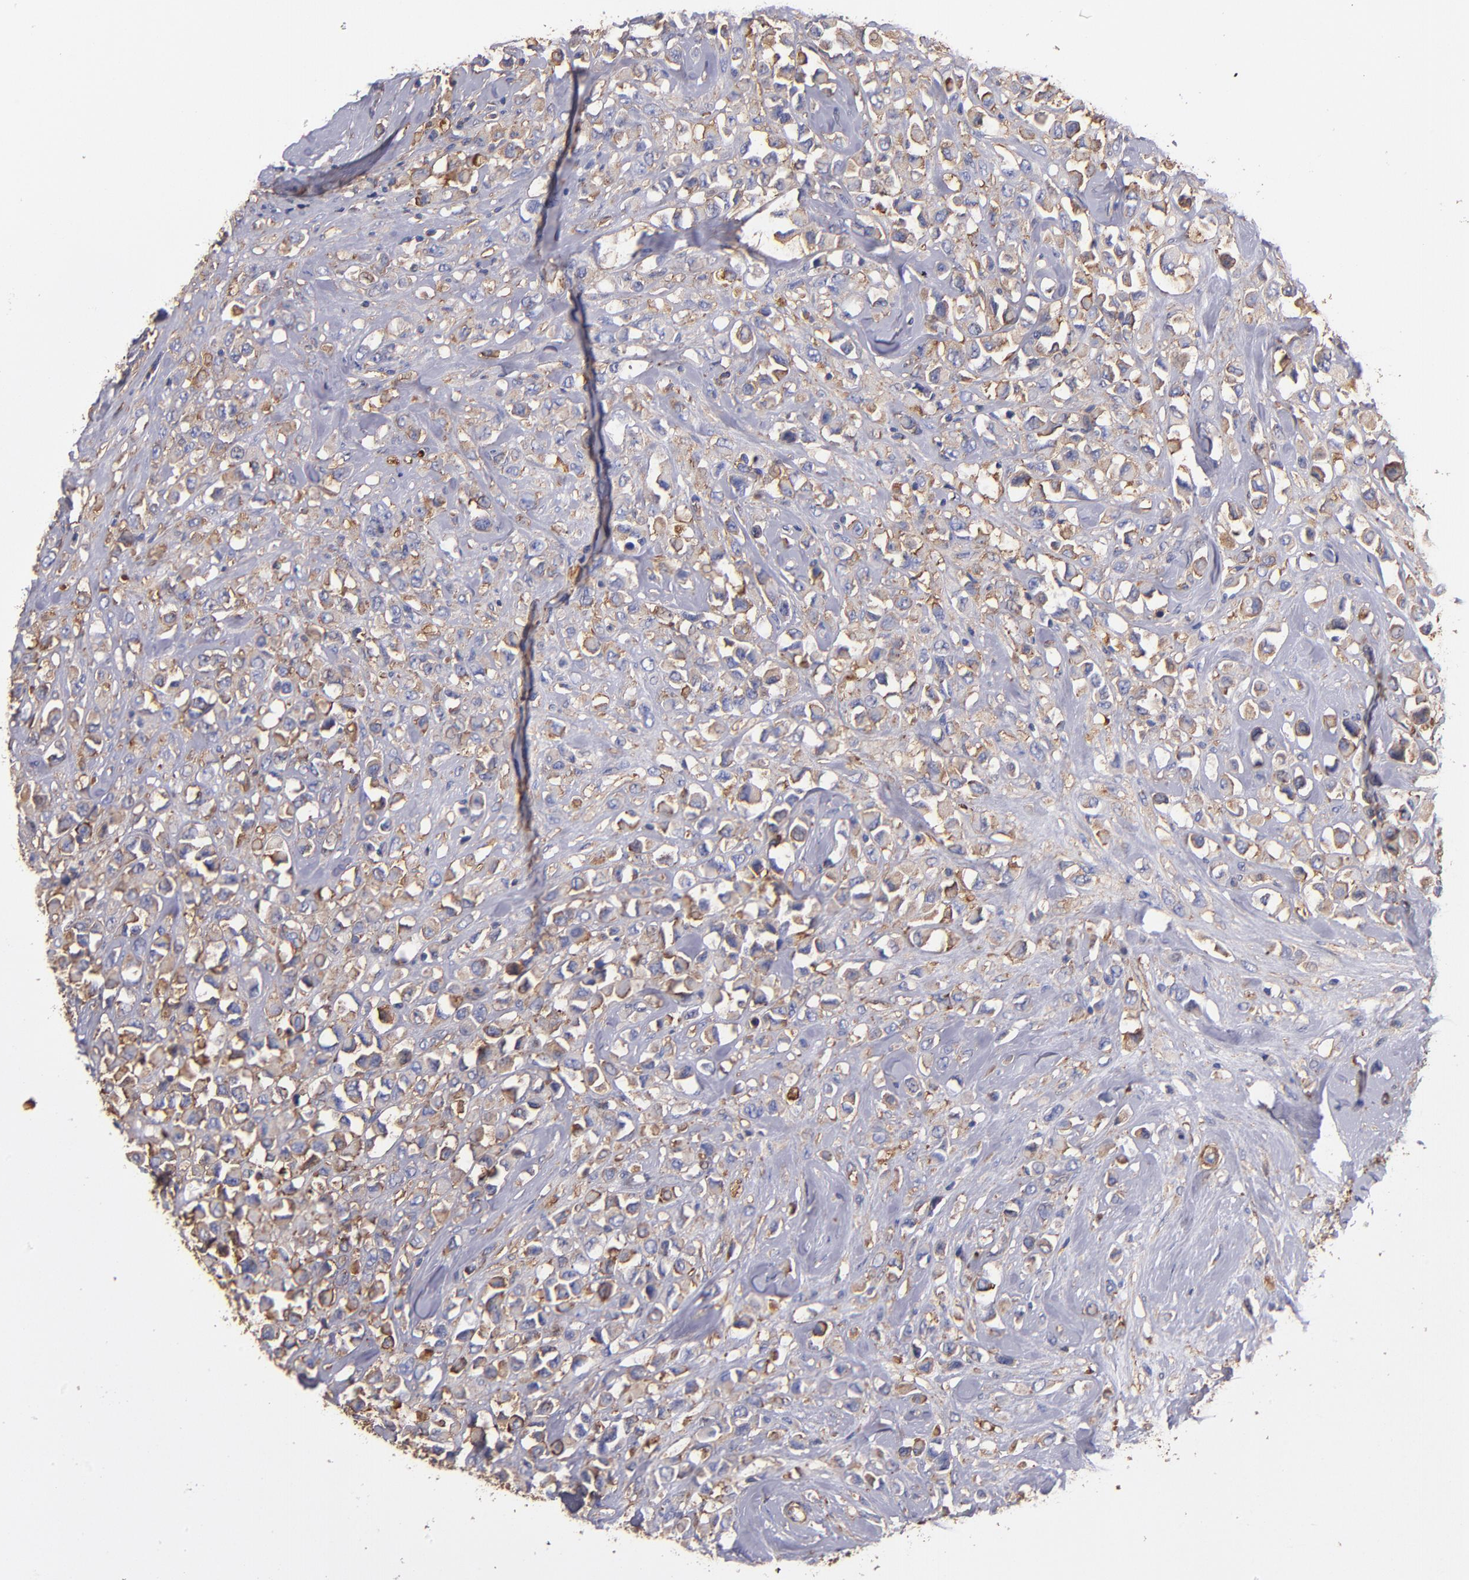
{"staining": {"intensity": "moderate", "quantity": "<25%", "location": "cytoplasmic/membranous"}, "tissue": "breast cancer", "cell_type": "Tumor cells", "image_type": "cancer", "snomed": [{"axis": "morphology", "description": "Duct carcinoma"}, {"axis": "topography", "description": "Breast"}], "caption": "Invasive ductal carcinoma (breast) stained with immunohistochemistry displays moderate cytoplasmic/membranous positivity in about <25% of tumor cells.", "gene": "MVP", "patient": {"sex": "female", "age": 61}}